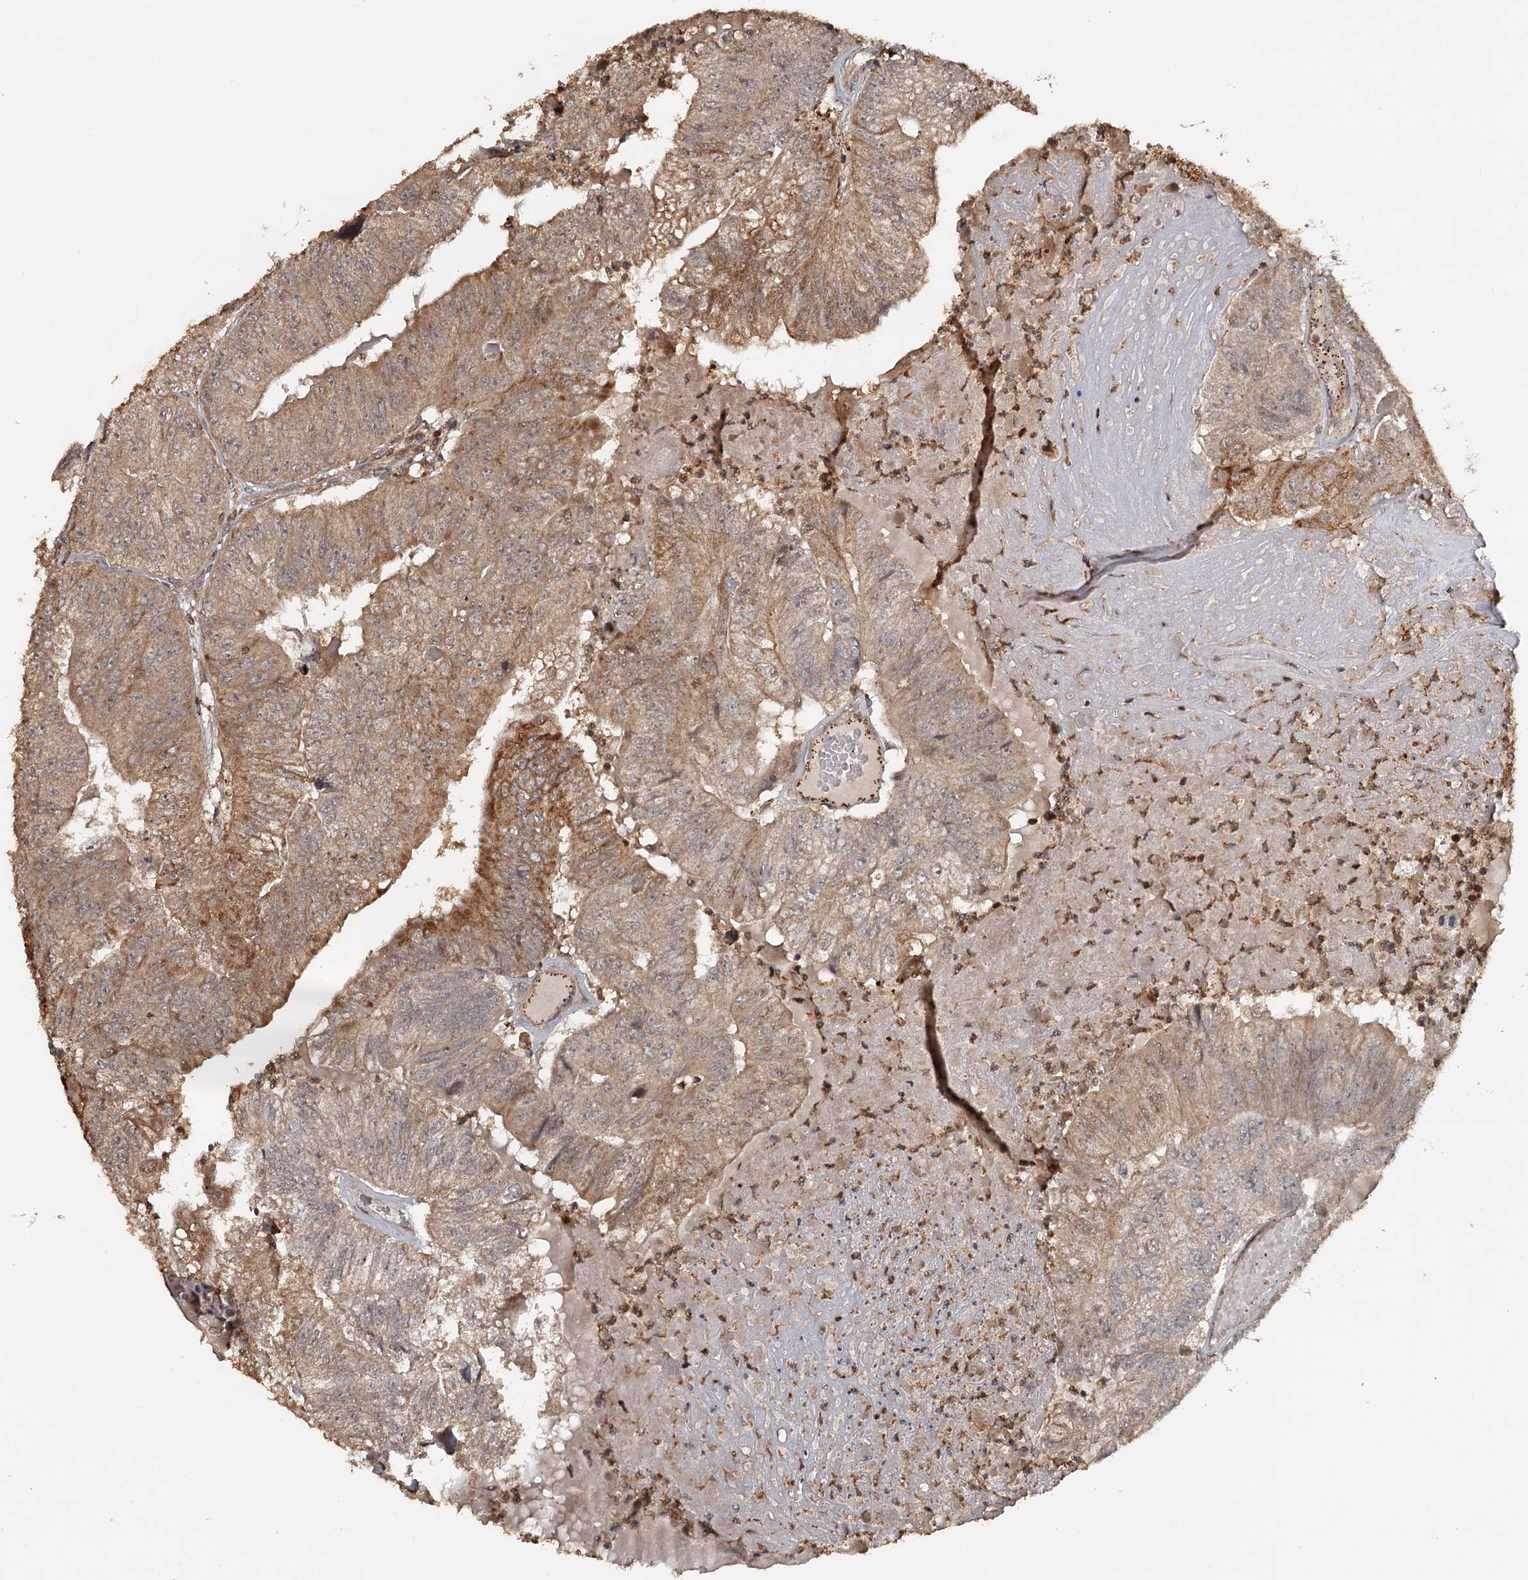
{"staining": {"intensity": "moderate", "quantity": ">75%", "location": "cytoplasmic/membranous"}, "tissue": "colorectal cancer", "cell_type": "Tumor cells", "image_type": "cancer", "snomed": [{"axis": "morphology", "description": "Adenocarcinoma, NOS"}, {"axis": "topography", "description": "Colon"}], "caption": "This is an image of IHC staining of colorectal cancer (adenocarcinoma), which shows moderate staining in the cytoplasmic/membranous of tumor cells.", "gene": "FAXC", "patient": {"sex": "female", "age": 67}}